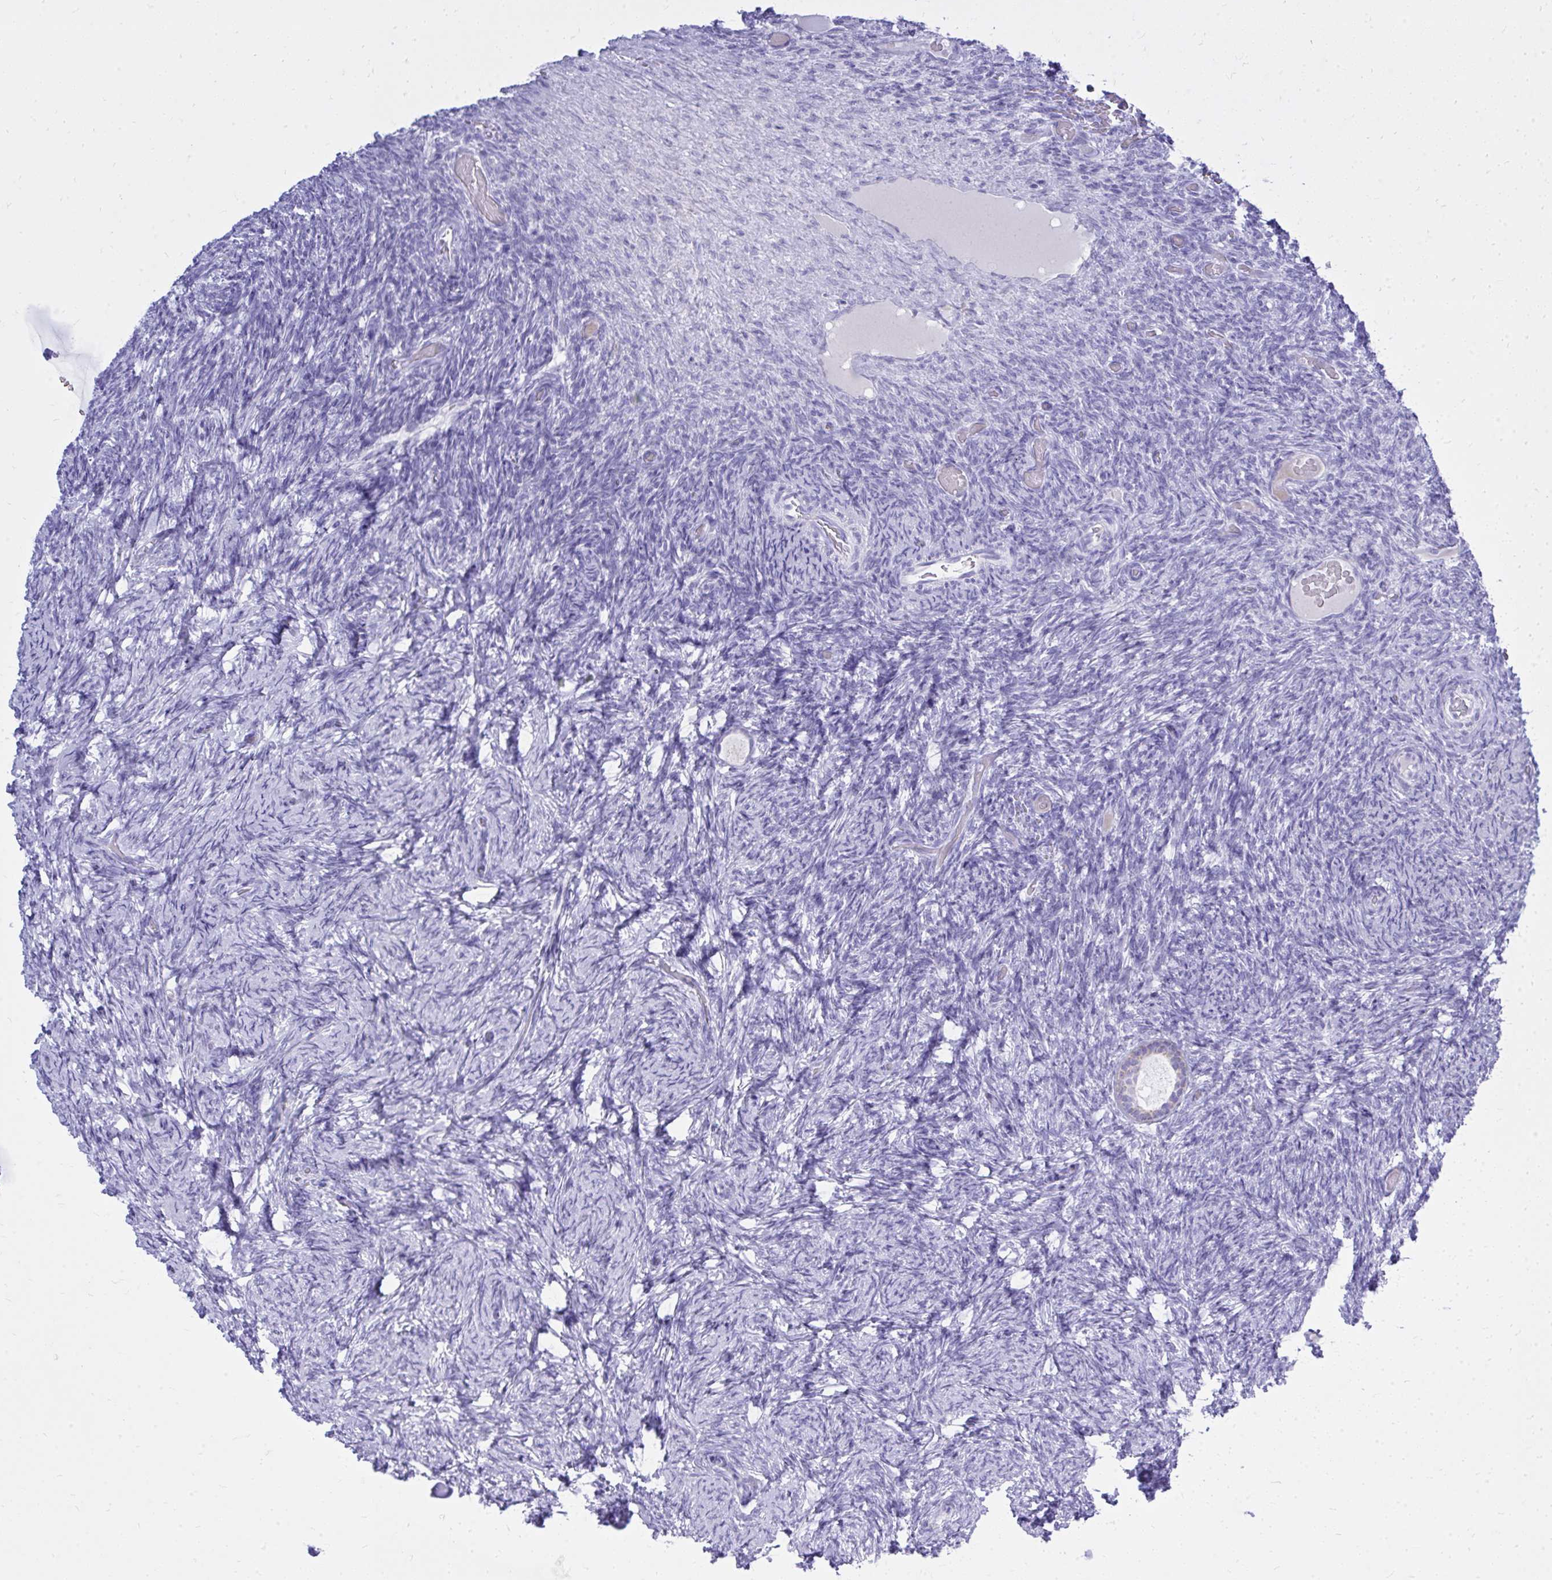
{"staining": {"intensity": "weak", "quantity": "<25%", "location": "cytoplasmic/membranous"}, "tissue": "ovary", "cell_type": "Follicle cells", "image_type": "normal", "snomed": [{"axis": "morphology", "description": "Normal tissue, NOS"}, {"axis": "topography", "description": "Ovary"}], "caption": "This histopathology image is of normal ovary stained with immunohistochemistry (IHC) to label a protein in brown with the nuclei are counter-stained blue. There is no staining in follicle cells.", "gene": "BCL6B", "patient": {"sex": "female", "age": 34}}